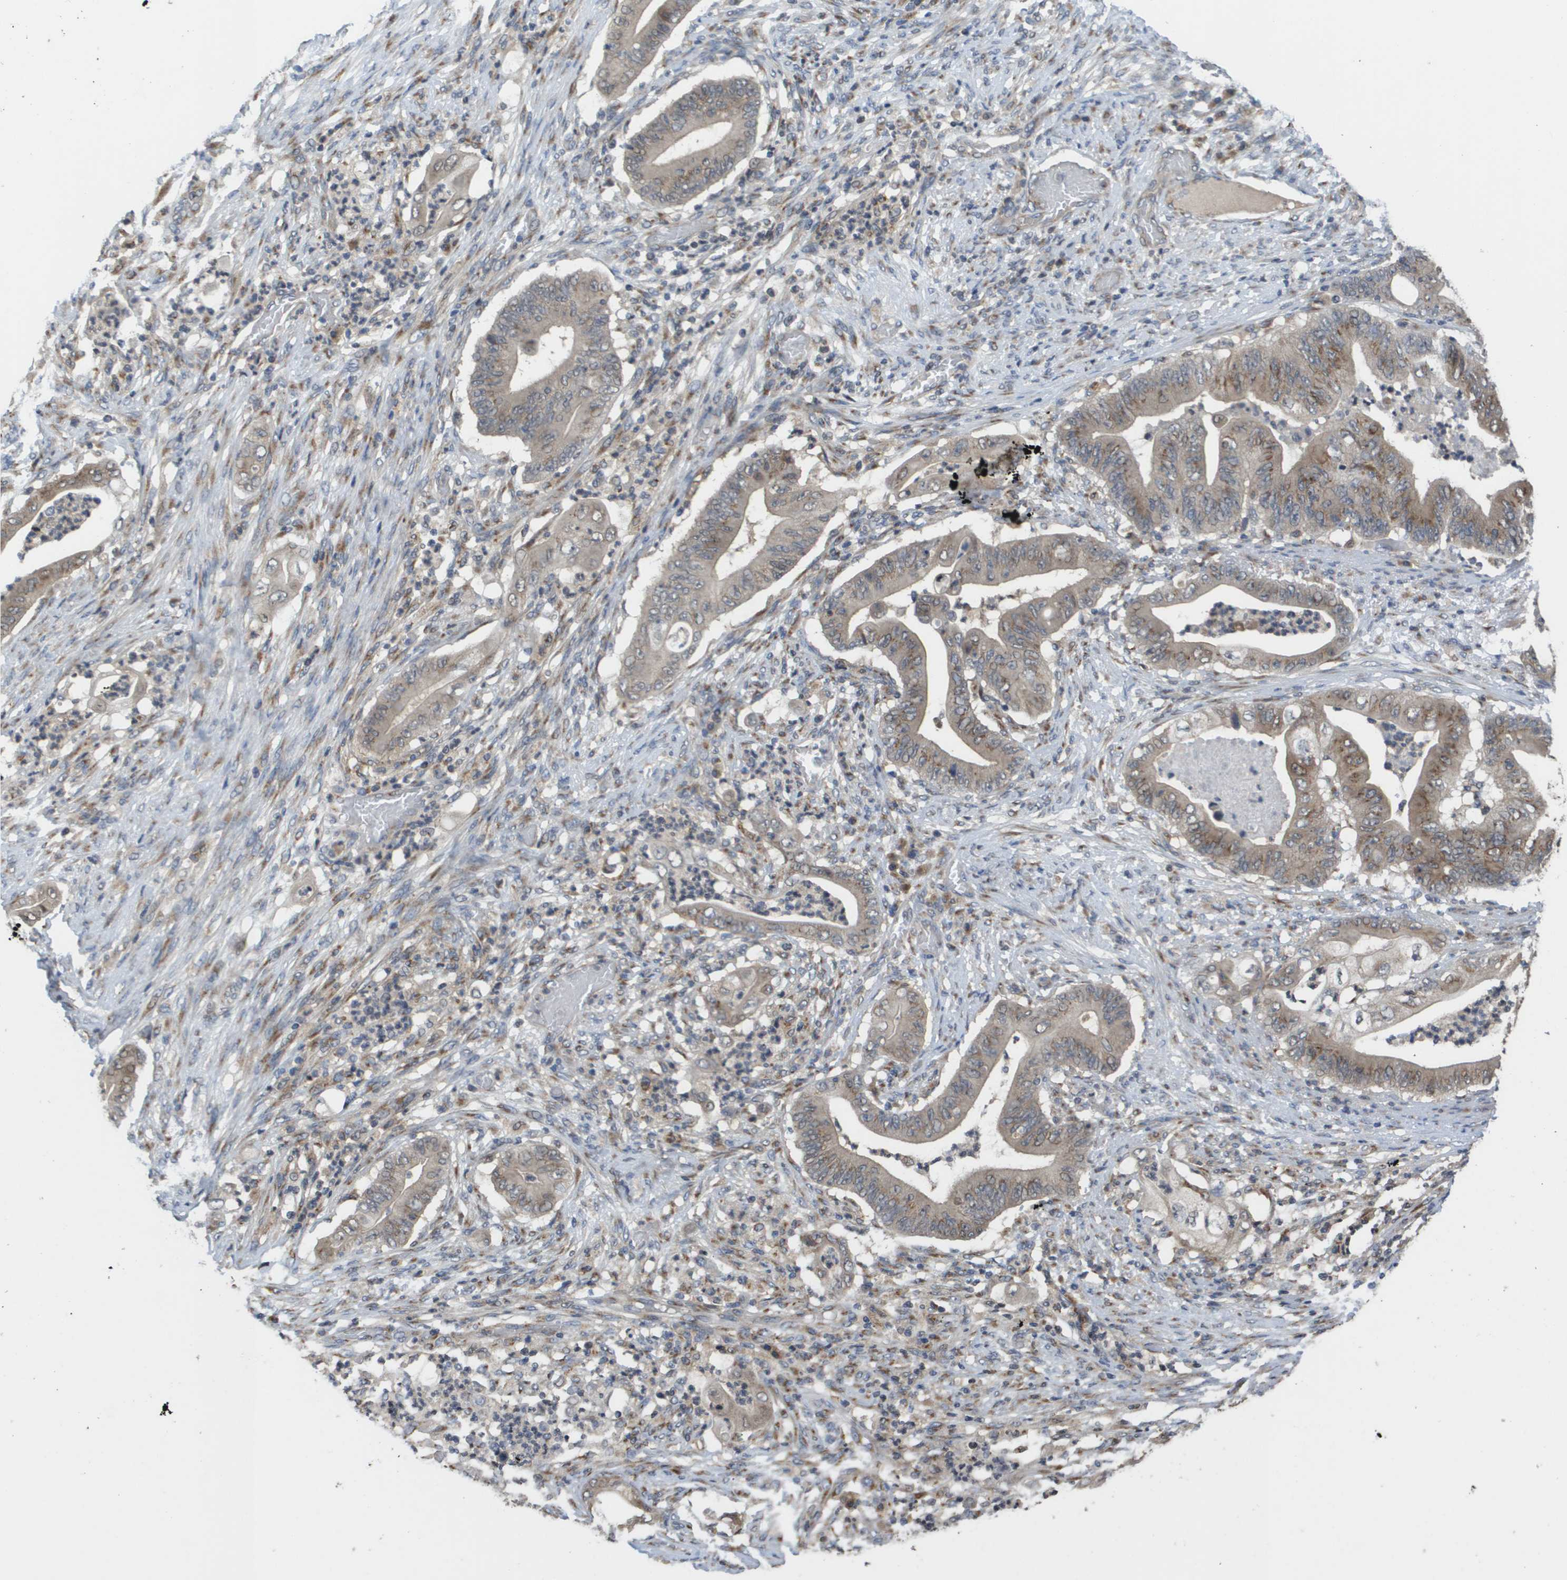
{"staining": {"intensity": "moderate", "quantity": ">75%", "location": "cytoplasmic/membranous"}, "tissue": "stomach cancer", "cell_type": "Tumor cells", "image_type": "cancer", "snomed": [{"axis": "morphology", "description": "Adenocarcinoma, NOS"}, {"axis": "topography", "description": "Stomach"}], "caption": "DAB immunohistochemical staining of human stomach adenocarcinoma exhibits moderate cytoplasmic/membranous protein positivity in about >75% of tumor cells.", "gene": "PCK1", "patient": {"sex": "female", "age": 73}}